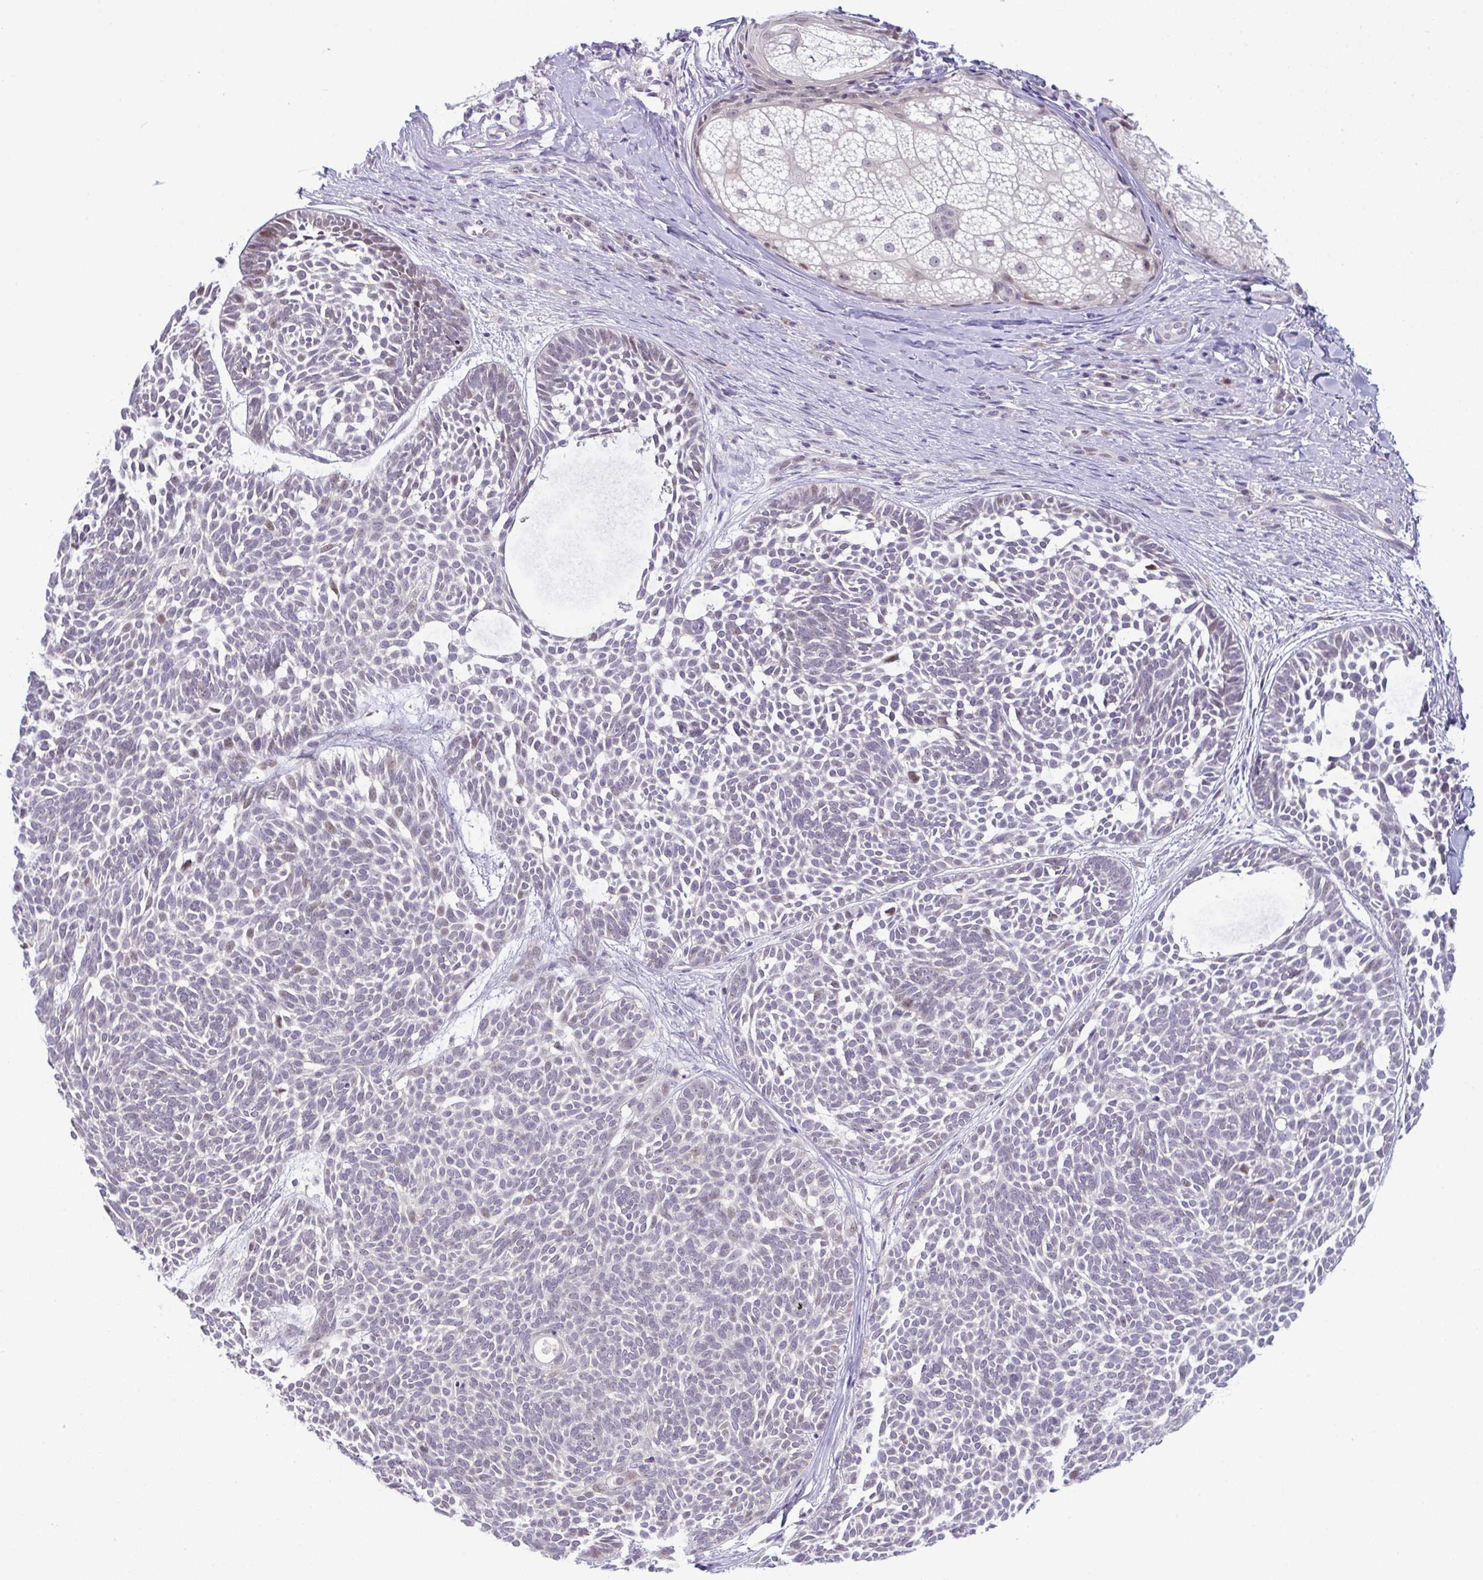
{"staining": {"intensity": "moderate", "quantity": "<25%", "location": "nuclear"}, "tissue": "skin cancer", "cell_type": "Tumor cells", "image_type": "cancer", "snomed": [{"axis": "morphology", "description": "Basal cell carcinoma"}, {"axis": "topography", "description": "Skin"}, {"axis": "topography", "description": "Skin of trunk"}], "caption": "Immunohistochemistry (IHC) of human skin basal cell carcinoma demonstrates low levels of moderate nuclear staining in approximately <25% of tumor cells.", "gene": "USP35", "patient": {"sex": "male", "age": 74}}